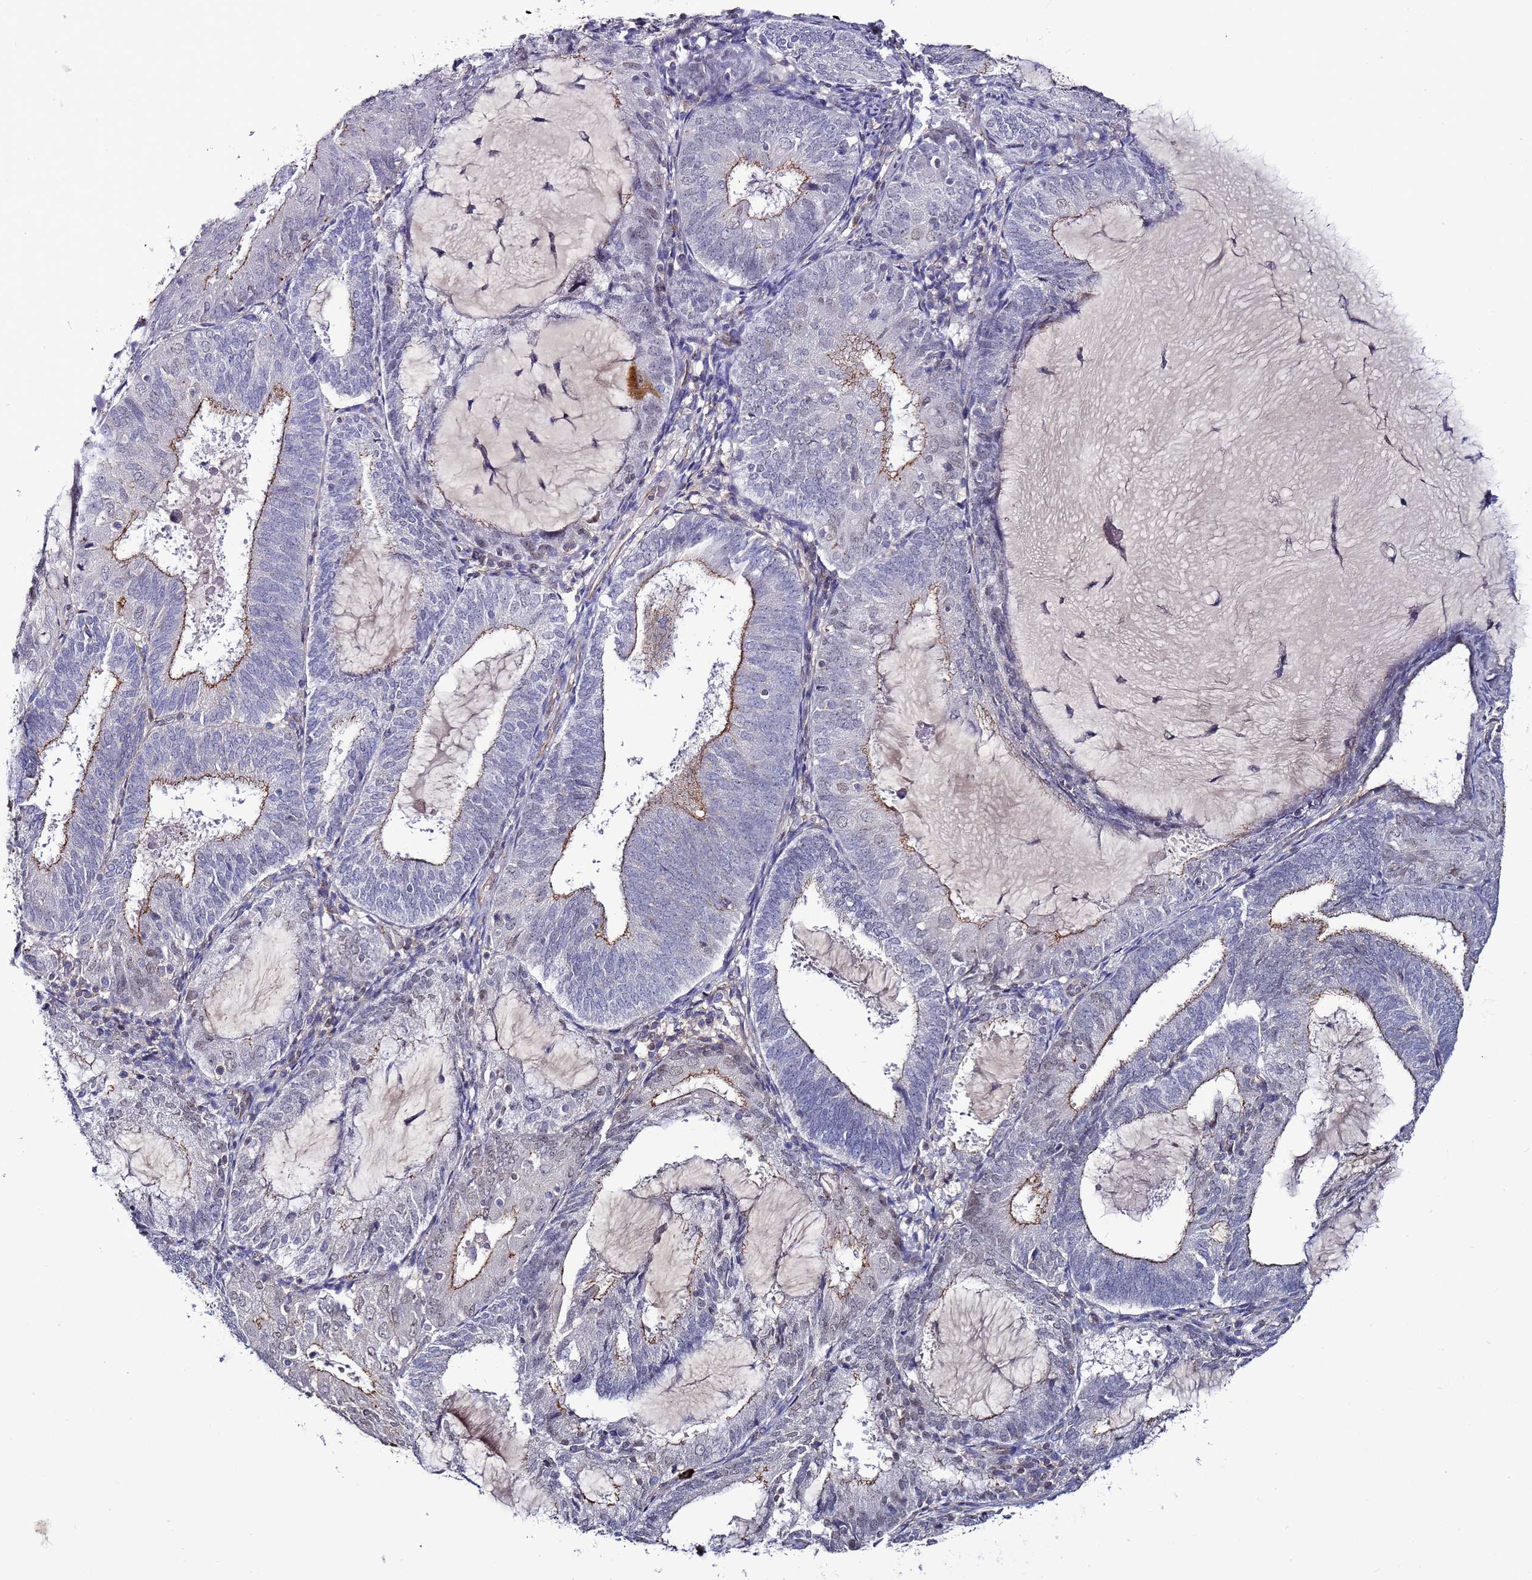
{"staining": {"intensity": "moderate", "quantity": "25%-75%", "location": "cytoplasmic/membranous"}, "tissue": "endometrial cancer", "cell_type": "Tumor cells", "image_type": "cancer", "snomed": [{"axis": "morphology", "description": "Adenocarcinoma, NOS"}, {"axis": "topography", "description": "Endometrium"}], "caption": "Brown immunohistochemical staining in human adenocarcinoma (endometrial) shows moderate cytoplasmic/membranous expression in about 25%-75% of tumor cells. The staining was performed using DAB (3,3'-diaminobenzidine), with brown indicating positive protein expression. Nuclei are stained blue with hematoxylin.", "gene": "TENM3", "patient": {"sex": "female", "age": 81}}